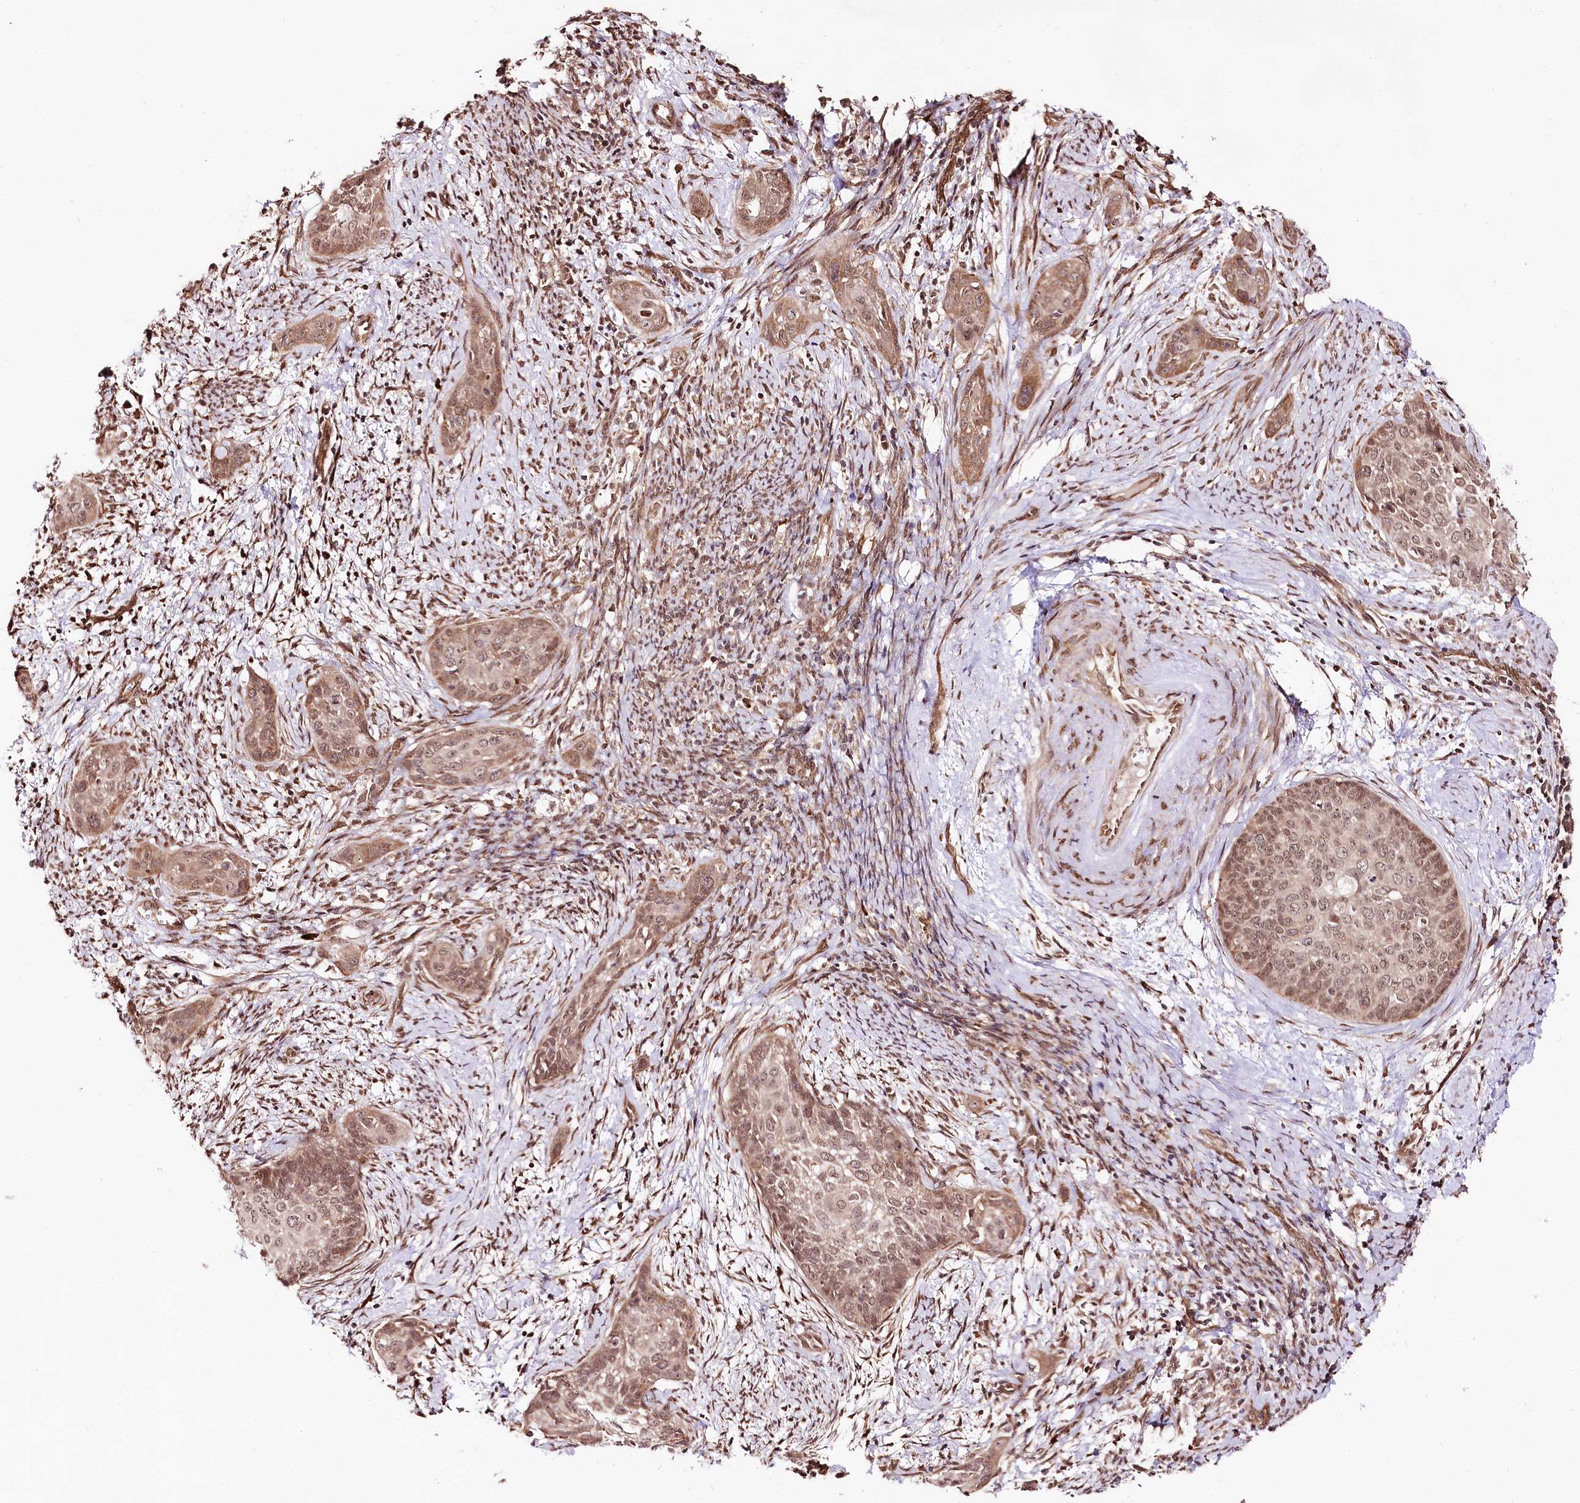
{"staining": {"intensity": "moderate", "quantity": ">75%", "location": "nuclear"}, "tissue": "cervical cancer", "cell_type": "Tumor cells", "image_type": "cancer", "snomed": [{"axis": "morphology", "description": "Squamous cell carcinoma, NOS"}, {"axis": "topography", "description": "Cervix"}], "caption": "Cervical cancer (squamous cell carcinoma) stained for a protein (brown) displays moderate nuclear positive positivity in approximately >75% of tumor cells.", "gene": "ENSG00000144785", "patient": {"sex": "female", "age": 33}}